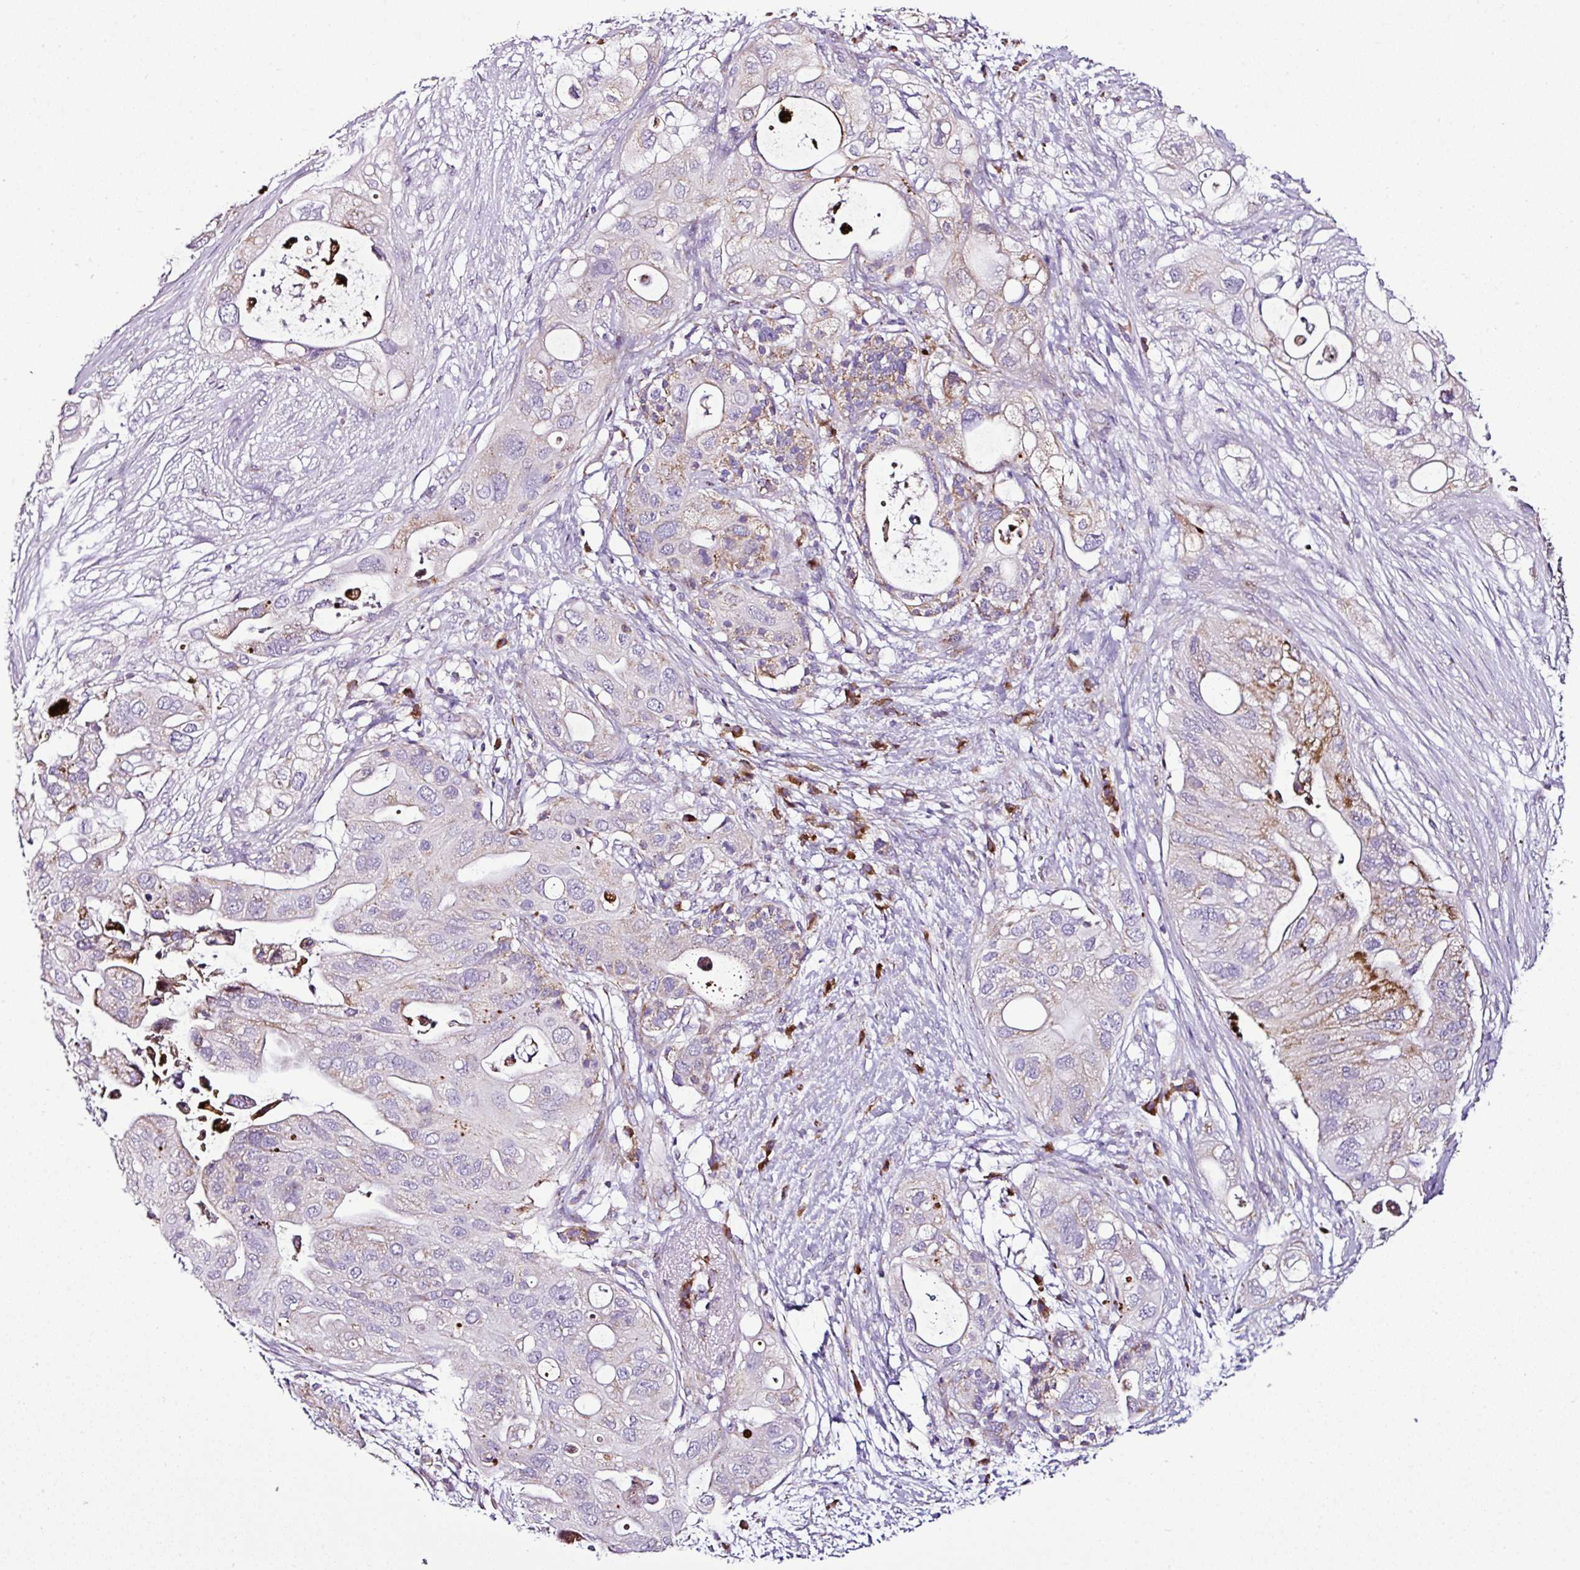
{"staining": {"intensity": "moderate", "quantity": "<25%", "location": "cytoplasmic/membranous"}, "tissue": "pancreatic cancer", "cell_type": "Tumor cells", "image_type": "cancer", "snomed": [{"axis": "morphology", "description": "Adenocarcinoma, NOS"}, {"axis": "topography", "description": "Pancreas"}], "caption": "Tumor cells show low levels of moderate cytoplasmic/membranous expression in approximately <25% of cells in human adenocarcinoma (pancreatic).", "gene": "DPAGT1", "patient": {"sex": "female", "age": 72}}